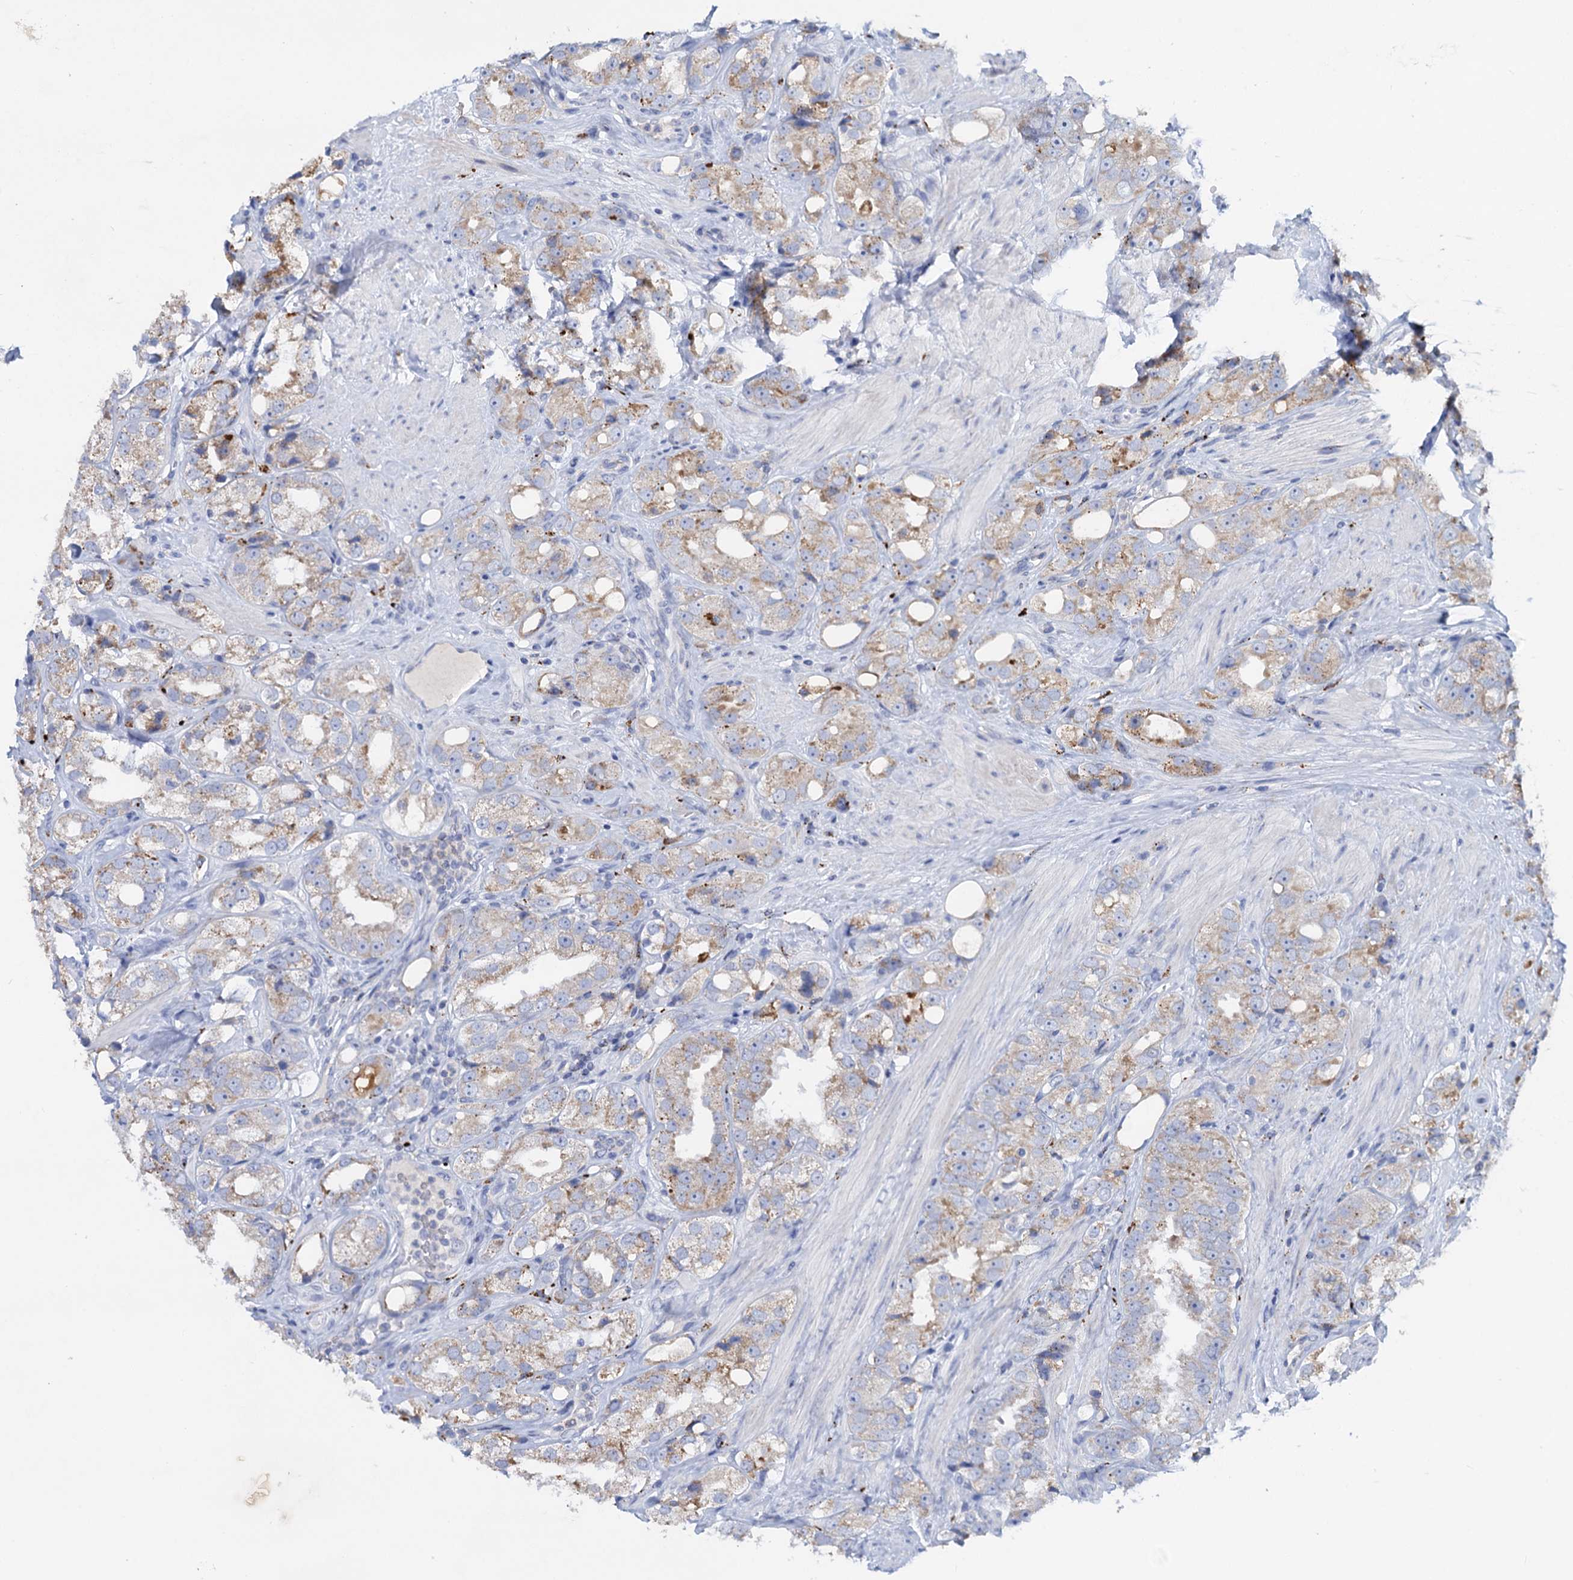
{"staining": {"intensity": "weak", "quantity": "25%-75%", "location": "cytoplasmic/membranous"}, "tissue": "prostate cancer", "cell_type": "Tumor cells", "image_type": "cancer", "snomed": [{"axis": "morphology", "description": "Adenocarcinoma, NOS"}, {"axis": "topography", "description": "Prostate"}], "caption": "This histopathology image reveals prostate cancer stained with IHC to label a protein in brown. The cytoplasmic/membranous of tumor cells show weak positivity for the protein. Nuclei are counter-stained blue.", "gene": "ANKS3", "patient": {"sex": "male", "age": 79}}